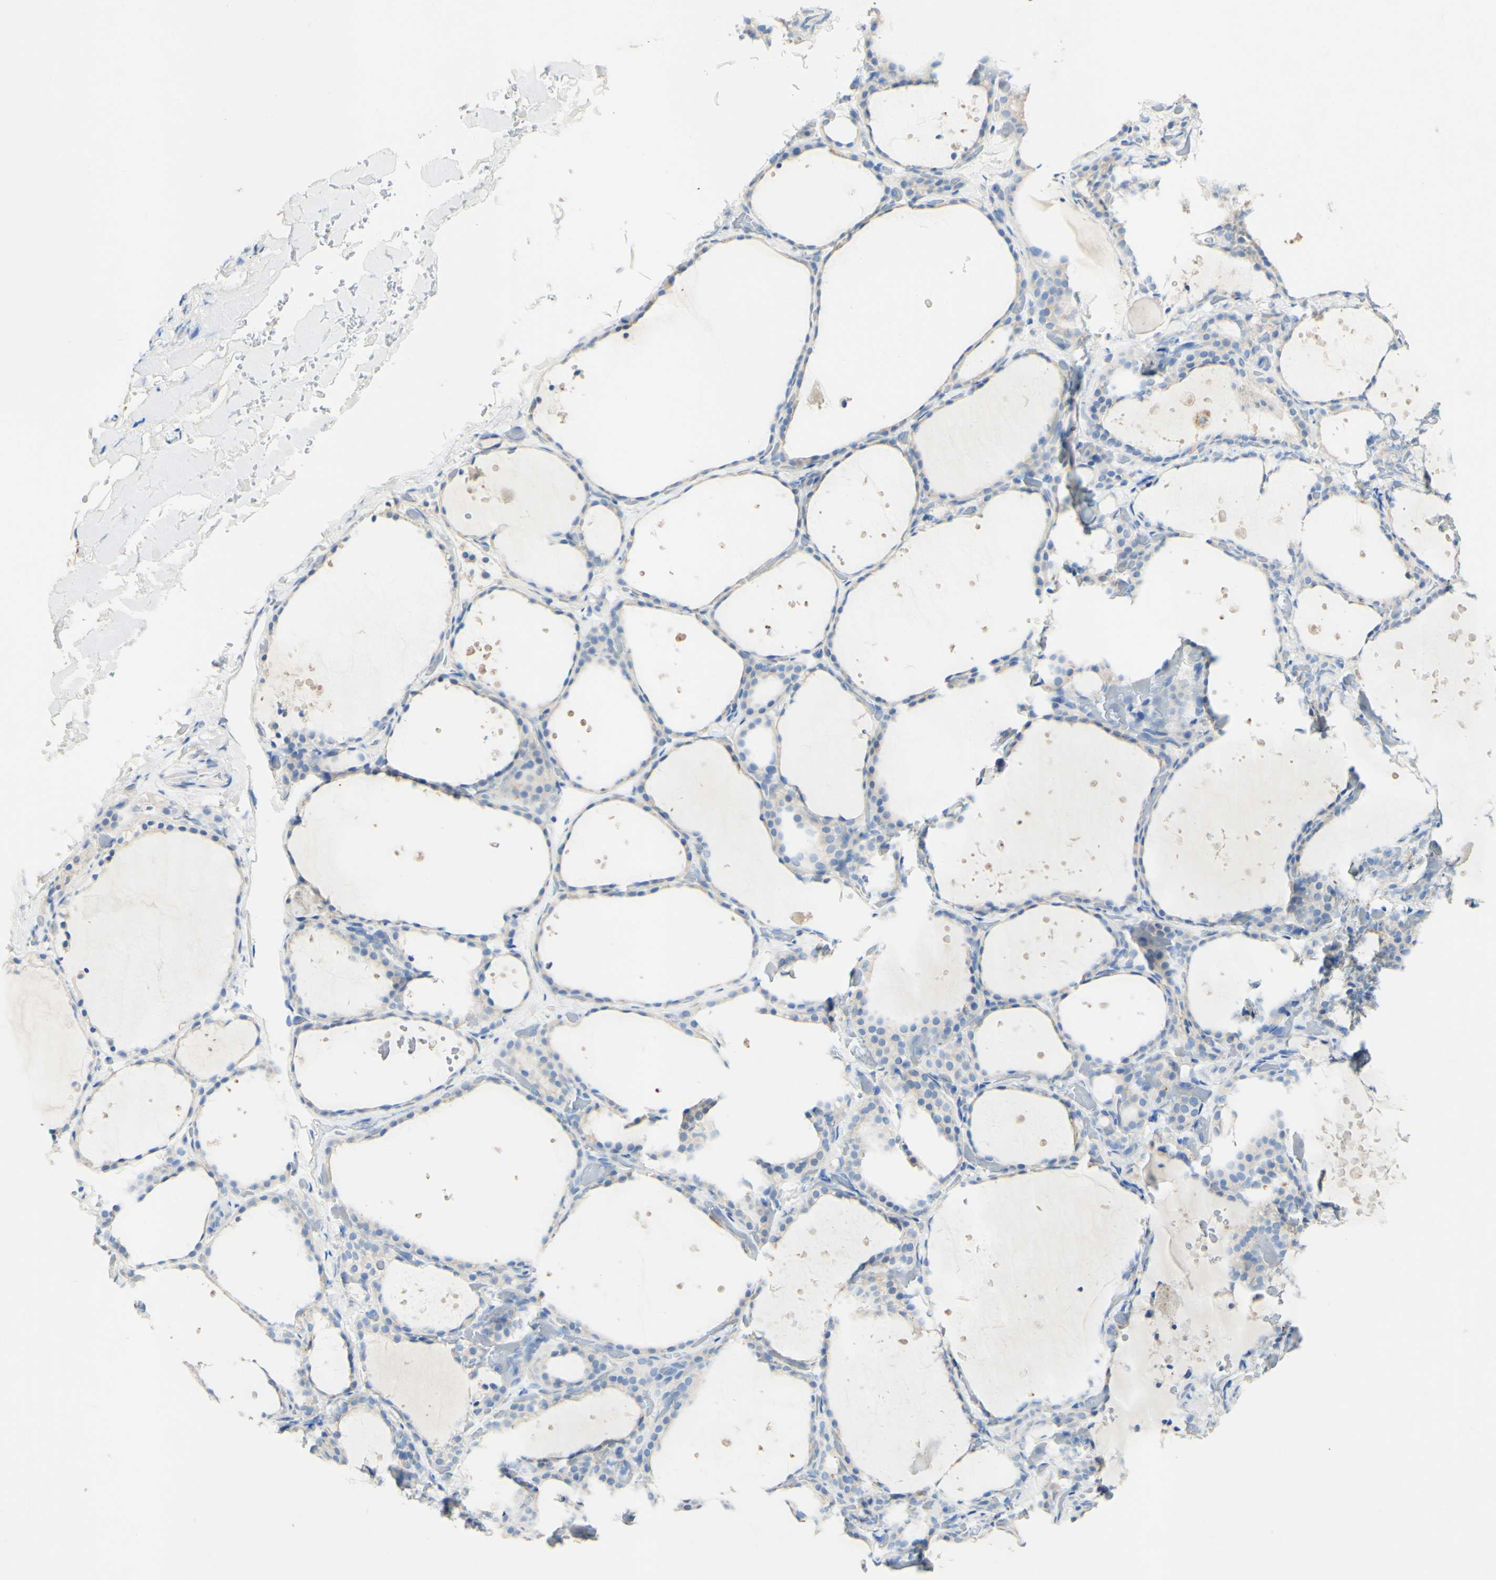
{"staining": {"intensity": "weak", "quantity": "<25%", "location": "cytoplasmic/membranous"}, "tissue": "thyroid gland", "cell_type": "Glandular cells", "image_type": "normal", "snomed": [{"axis": "morphology", "description": "Normal tissue, NOS"}, {"axis": "topography", "description": "Thyroid gland"}], "caption": "Immunohistochemistry (IHC) of normal thyroid gland shows no expression in glandular cells. (DAB (3,3'-diaminobenzidine) immunohistochemistry (IHC) with hematoxylin counter stain).", "gene": "FGF4", "patient": {"sex": "female", "age": 44}}